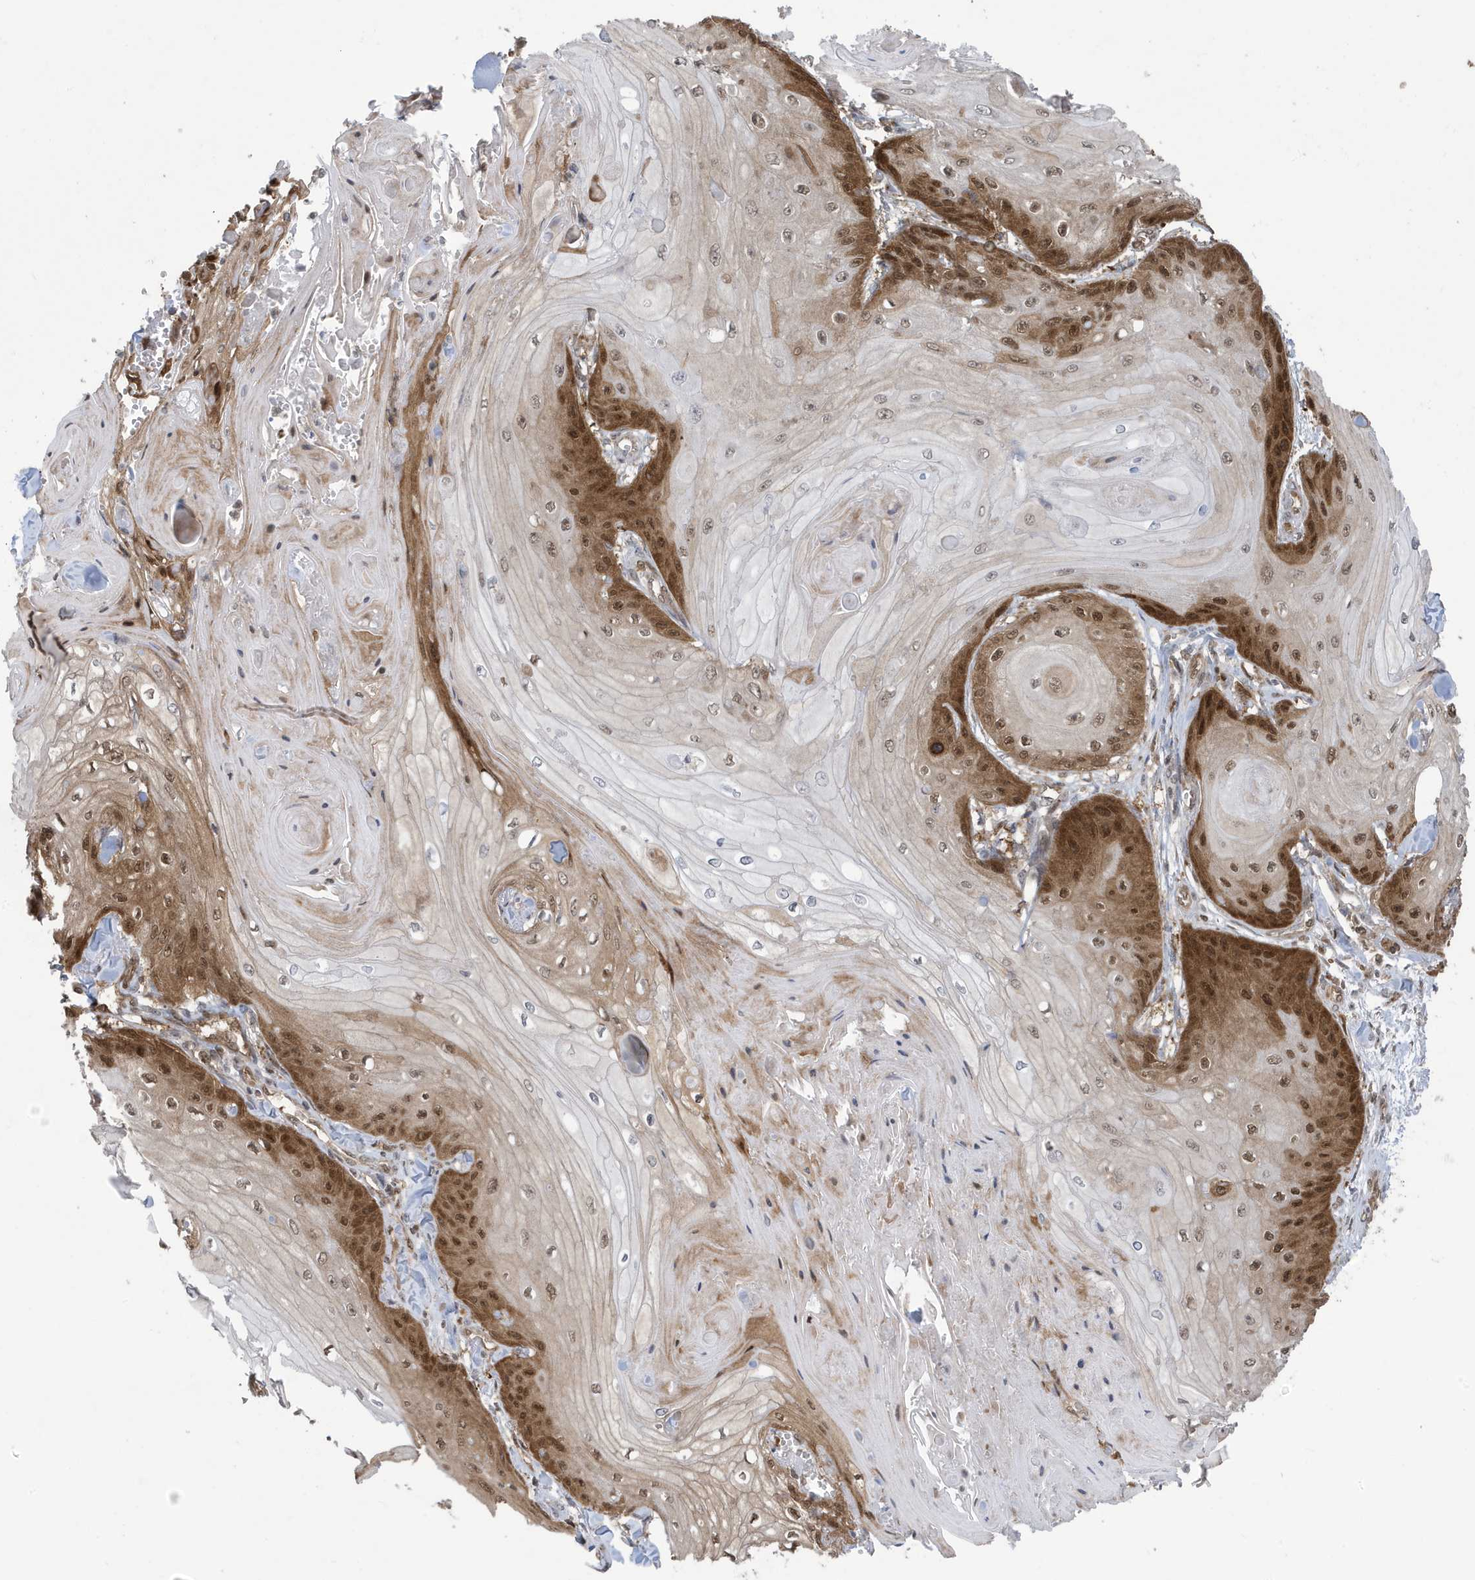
{"staining": {"intensity": "moderate", "quantity": ">75%", "location": "cytoplasmic/membranous,nuclear"}, "tissue": "skin cancer", "cell_type": "Tumor cells", "image_type": "cancer", "snomed": [{"axis": "morphology", "description": "Squamous cell carcinoma, NOS"}, {"axis": "topography", "description": "Skin"}], "caption": "Protein staining exhibits moderate cytoplasmic/membranous and nuclear expression in approximately >75% of tumor cells in skin squamous cell carcinoma.", "gene": "UBQLN1", "patient": {"sex": "male", "age": 74}}